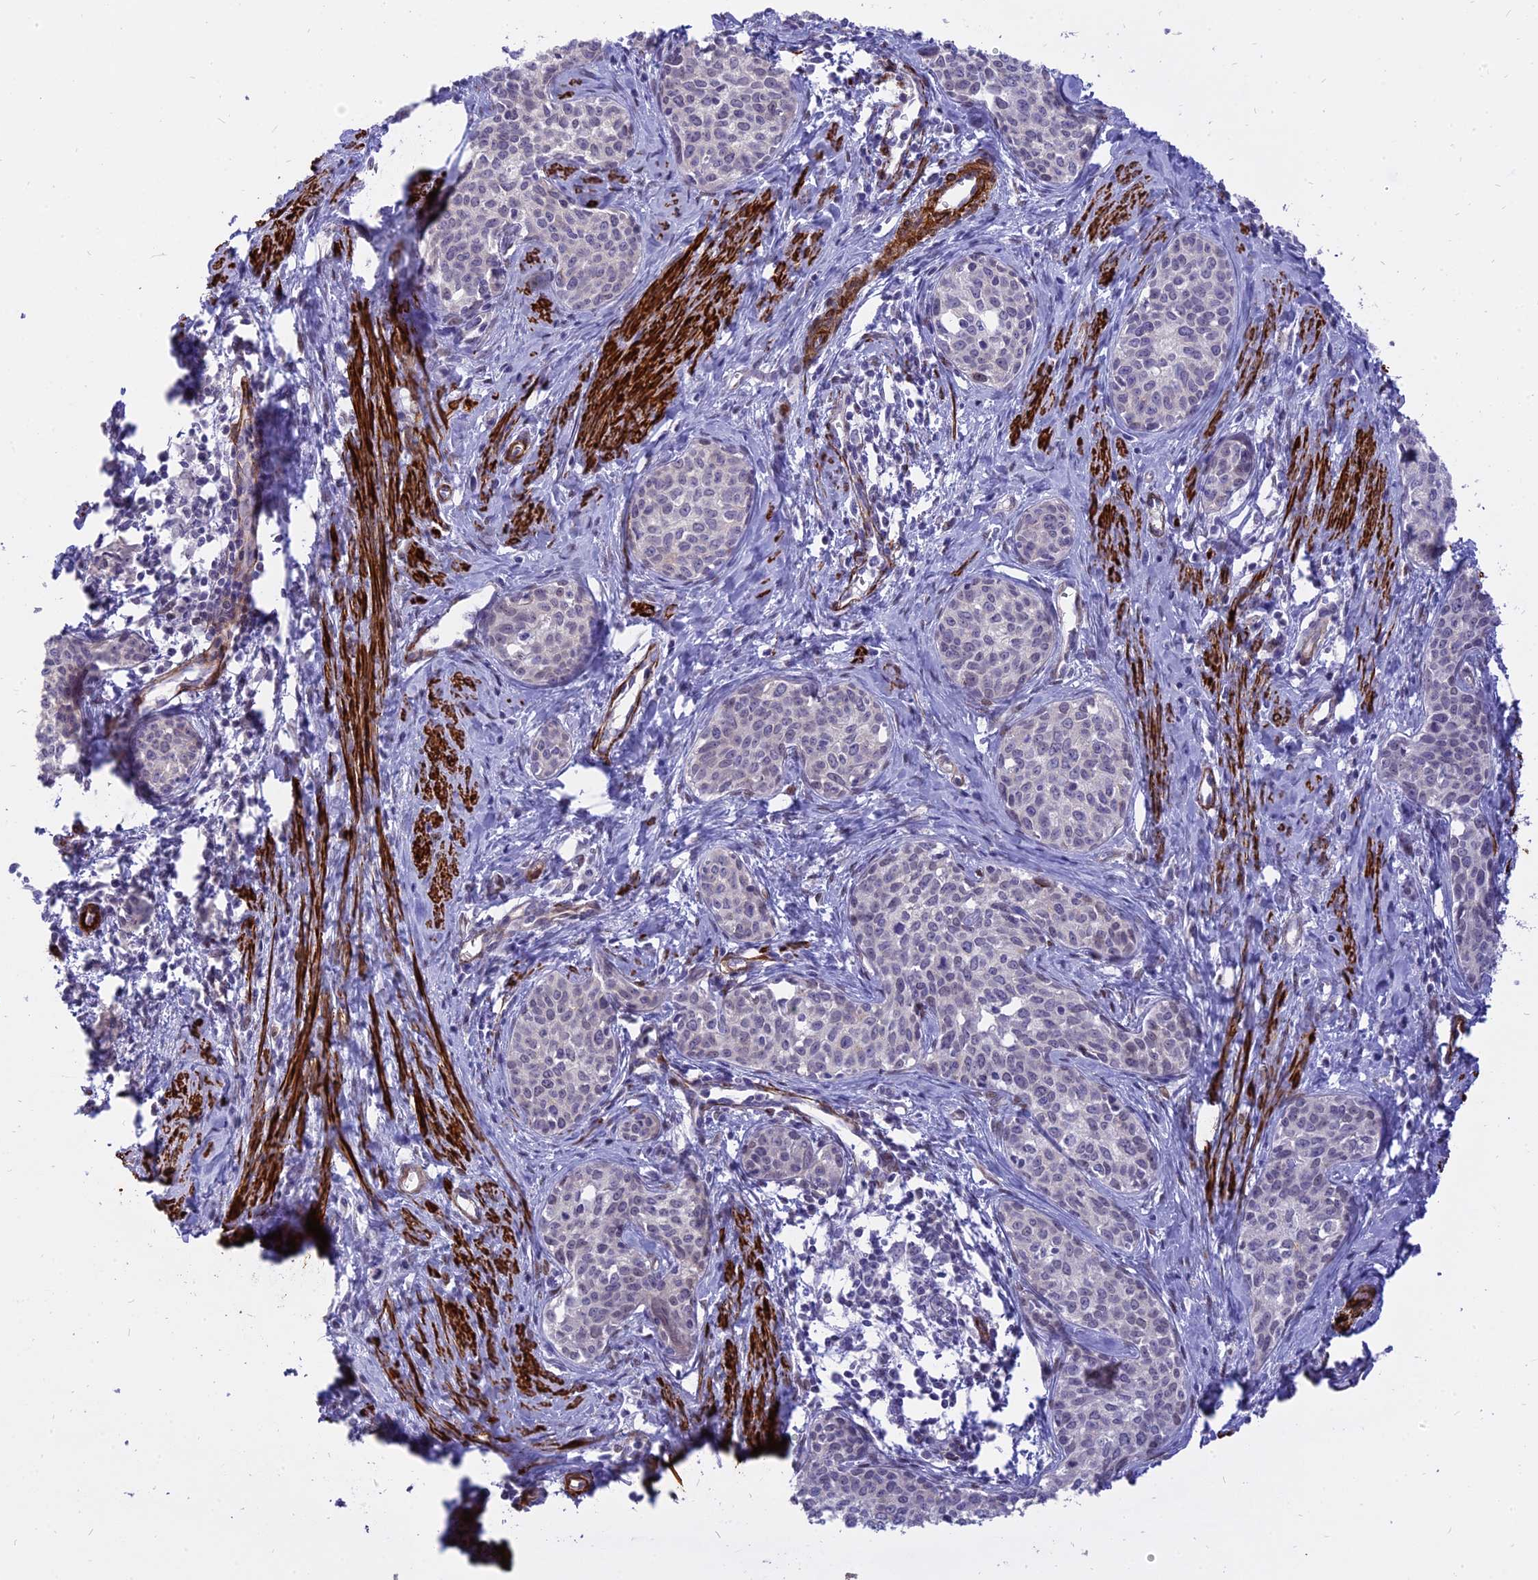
{"staining": {"intensity": "negative", "quantity": "none", "location": "none"}, "tissue": "cervical cancer", "cell_type": "Tumor cells", "image_type": "cancer", "snomed": [{"axis": "morphology", "description": "Squamous cell carcinoma, NOS"}, {"axis": "topography", "description": "Cervix"}], "caption": "Photomicrograph shows no protein staining in tumor cells of cervical cancer tissue.", "gene": "CENPV", "patient": {"sex": "female", "age": 52}}